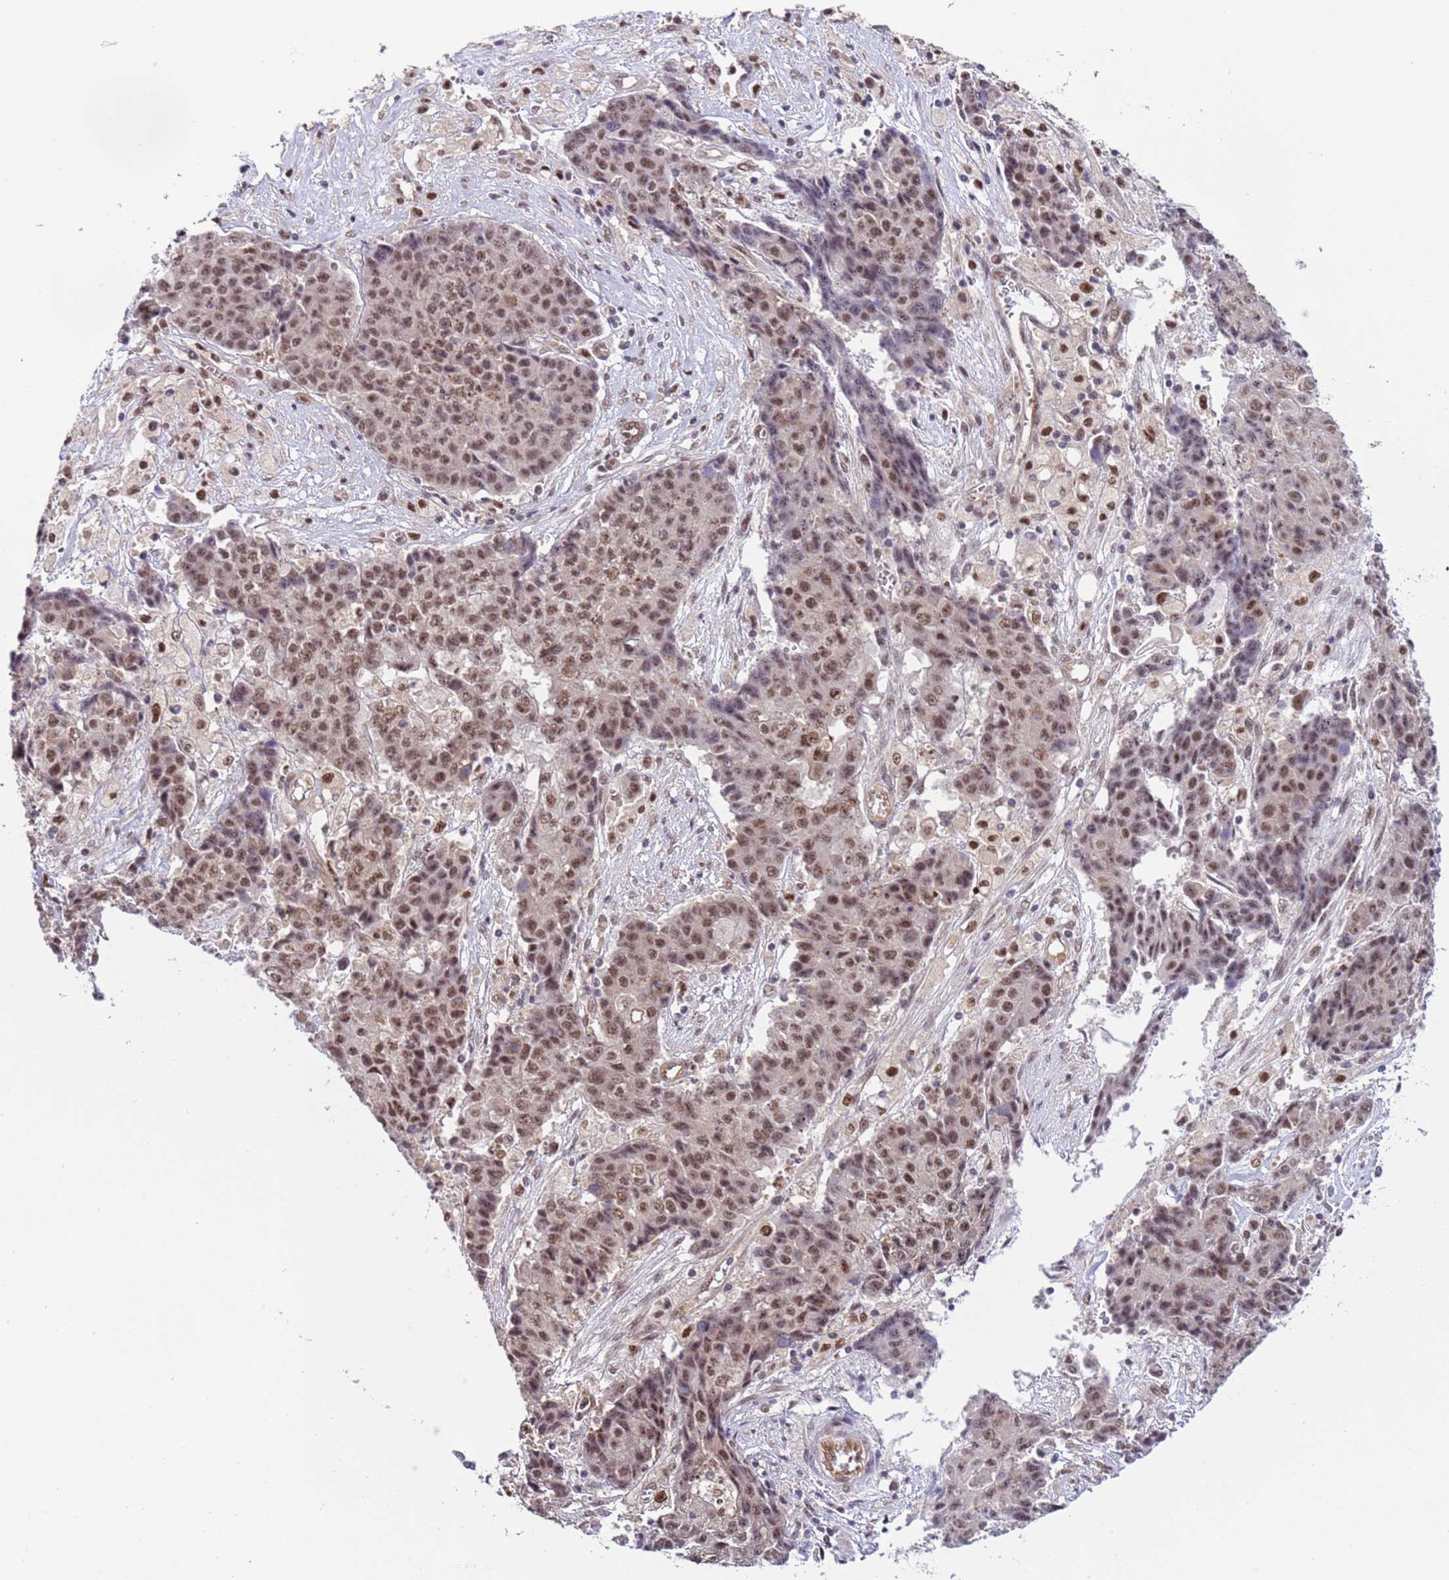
{"staining": {"intensity": "moderate", "quantity": ">75%", "location": "nuclear"}, "tissue": "ovarian cancer", "cell_type": "Tumor cells", "image_type": "cancer", "snomed": [{"axis": "morphology", "description": "Carcinoma, endometroid"}, {"axis": "topography", "description": "Ovary"}], "caption": "IHC micrograph of ovarian cancer (endometroid carcinoma) stained for a protein (brown), which shows medium levels of moderate nuclear positivity in approximately >75% of tumor cells.", "gene": "PRPF6", "patient": {"sex": "female", "age": 42}}